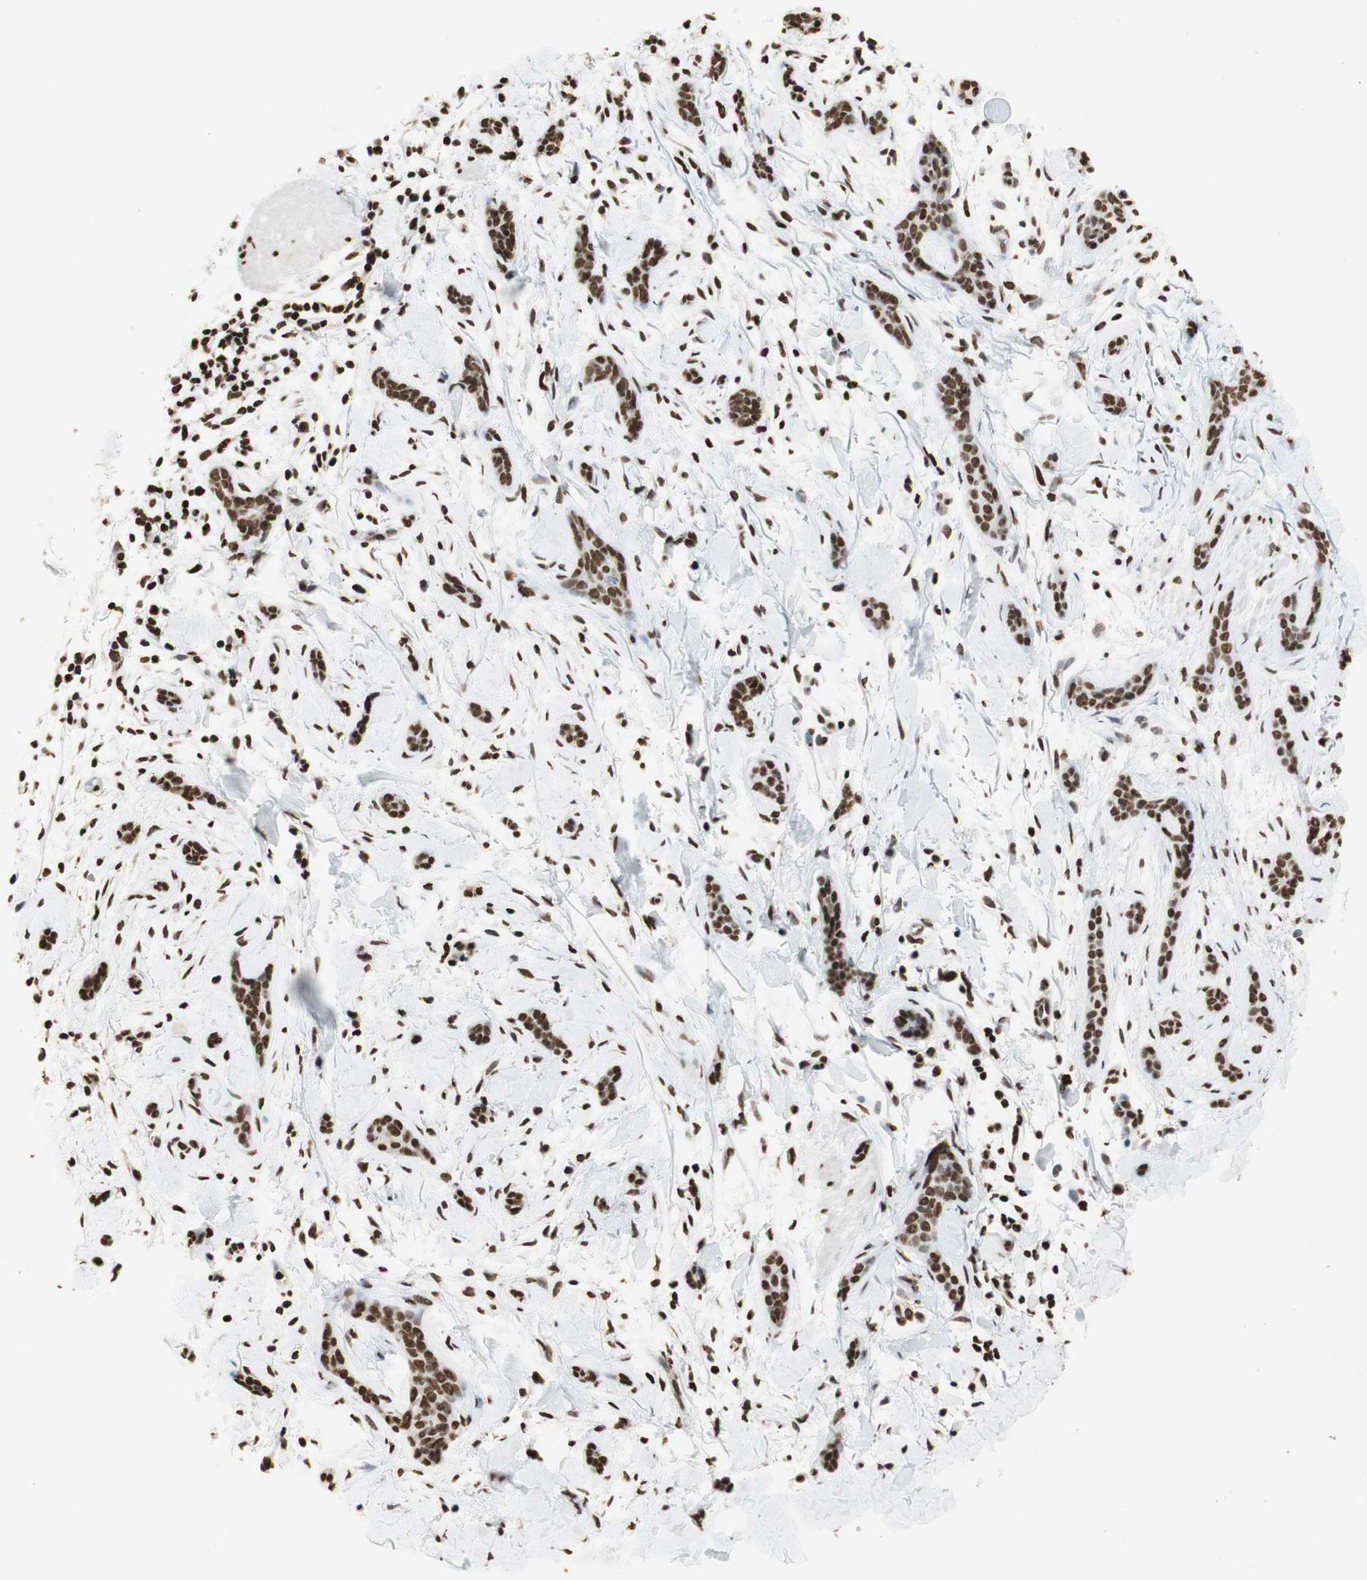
{"staining": {"intensity": "strong", "quantity": ">75%", "location": "nuclear"}, "tissue": "skin cancer", "cell_type": "Tumor cells", "image_type": "cancer", "snomed": [{"axis": "morphology", "description": "Basal cell carcinoma"}, {"axis": "morphology", "description": "Adnexal tumor, benign"}, {"axis": "topography", "description": "Skin"}], "caption": "IHC histopathology image of neoplastic tissue: skin cancer (benign adnexal tumor) stained using immunohistochemistry (IHC) demonstrates high levels of strong protein expression localized specifically in the nuclear of tumor cells, appearing as a nuclear brown color.", "gene": "HNRNPA2B1", "patient": {"sex": "female", "age": 42}}